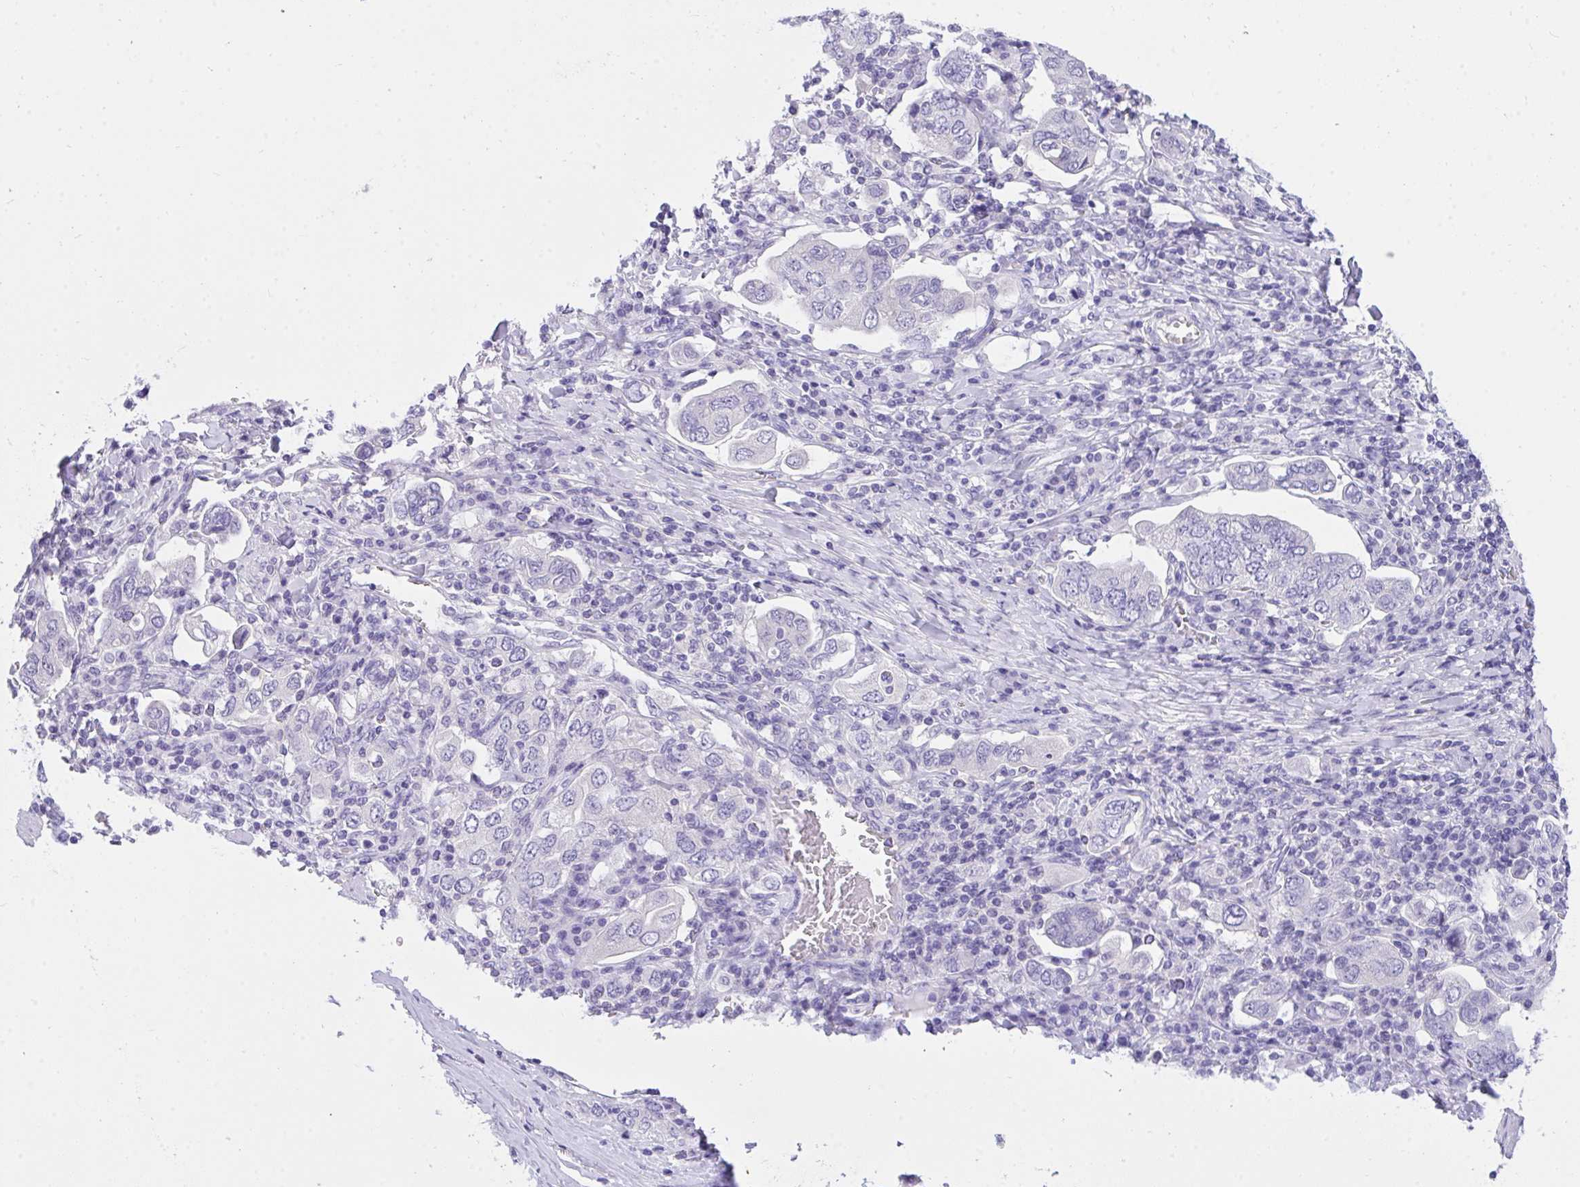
{"staining": {"intensity": "negative", "quantity": "none", "location": "none"}, "tissue": "stomach cancer", "cell_type": "Tumor cells", "image_type": "cancer", "snomed": [{"axis": "morphology", "description": "Adenocarcinoma, NOS"}, {"axis": "topography", "description": "Stomach, upper"}, {"axis": "topography", "description": "Stomach"}], "caption": "Tumor cells are negative for protein expression in human stomach adenocarcinoma.", "gene": "TLN2", "patient": {"sex": "male", "age": 62}}